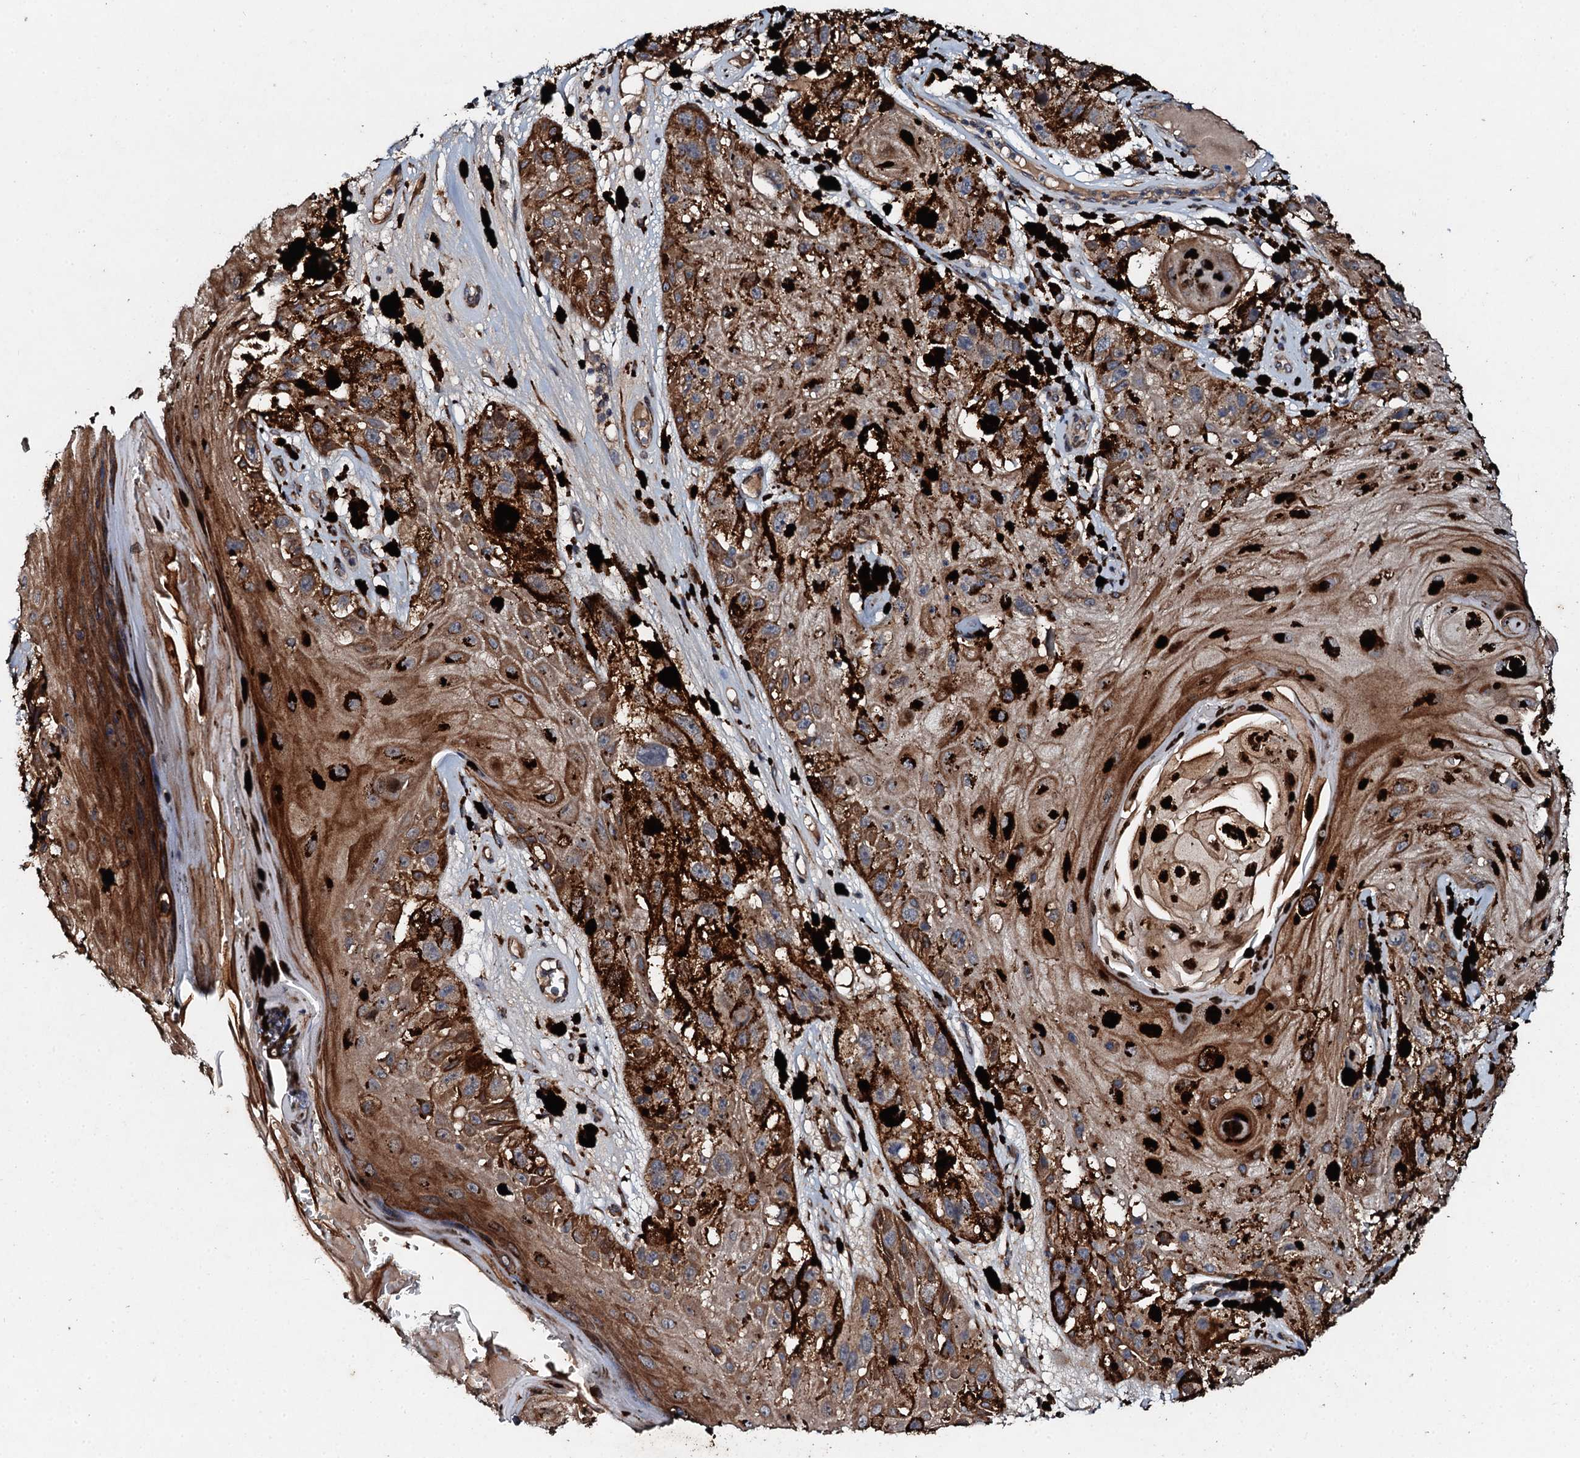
{"staining": {"intensity": "moderate", "quantity": ">75%", "location": "cytoplasmic/membranous"}, "tissue": "melanoma", "cell_type": "Tumor cells", "image_type": "cancer", "snomed": [{"axis": "morphology", "description": "Malignant melanoma, NOS"}, {"axis": "topography", "description": "Skin"}], "caption": "Protein expression analysis of human malignant melanoma reveals moderate cytoplasmic/membranous staining in approximately >75% of tumor cells. Nuclei are stained in blue.", "gene": "ADAMTS10", "patient": {"sex": "male", "age": 88}}